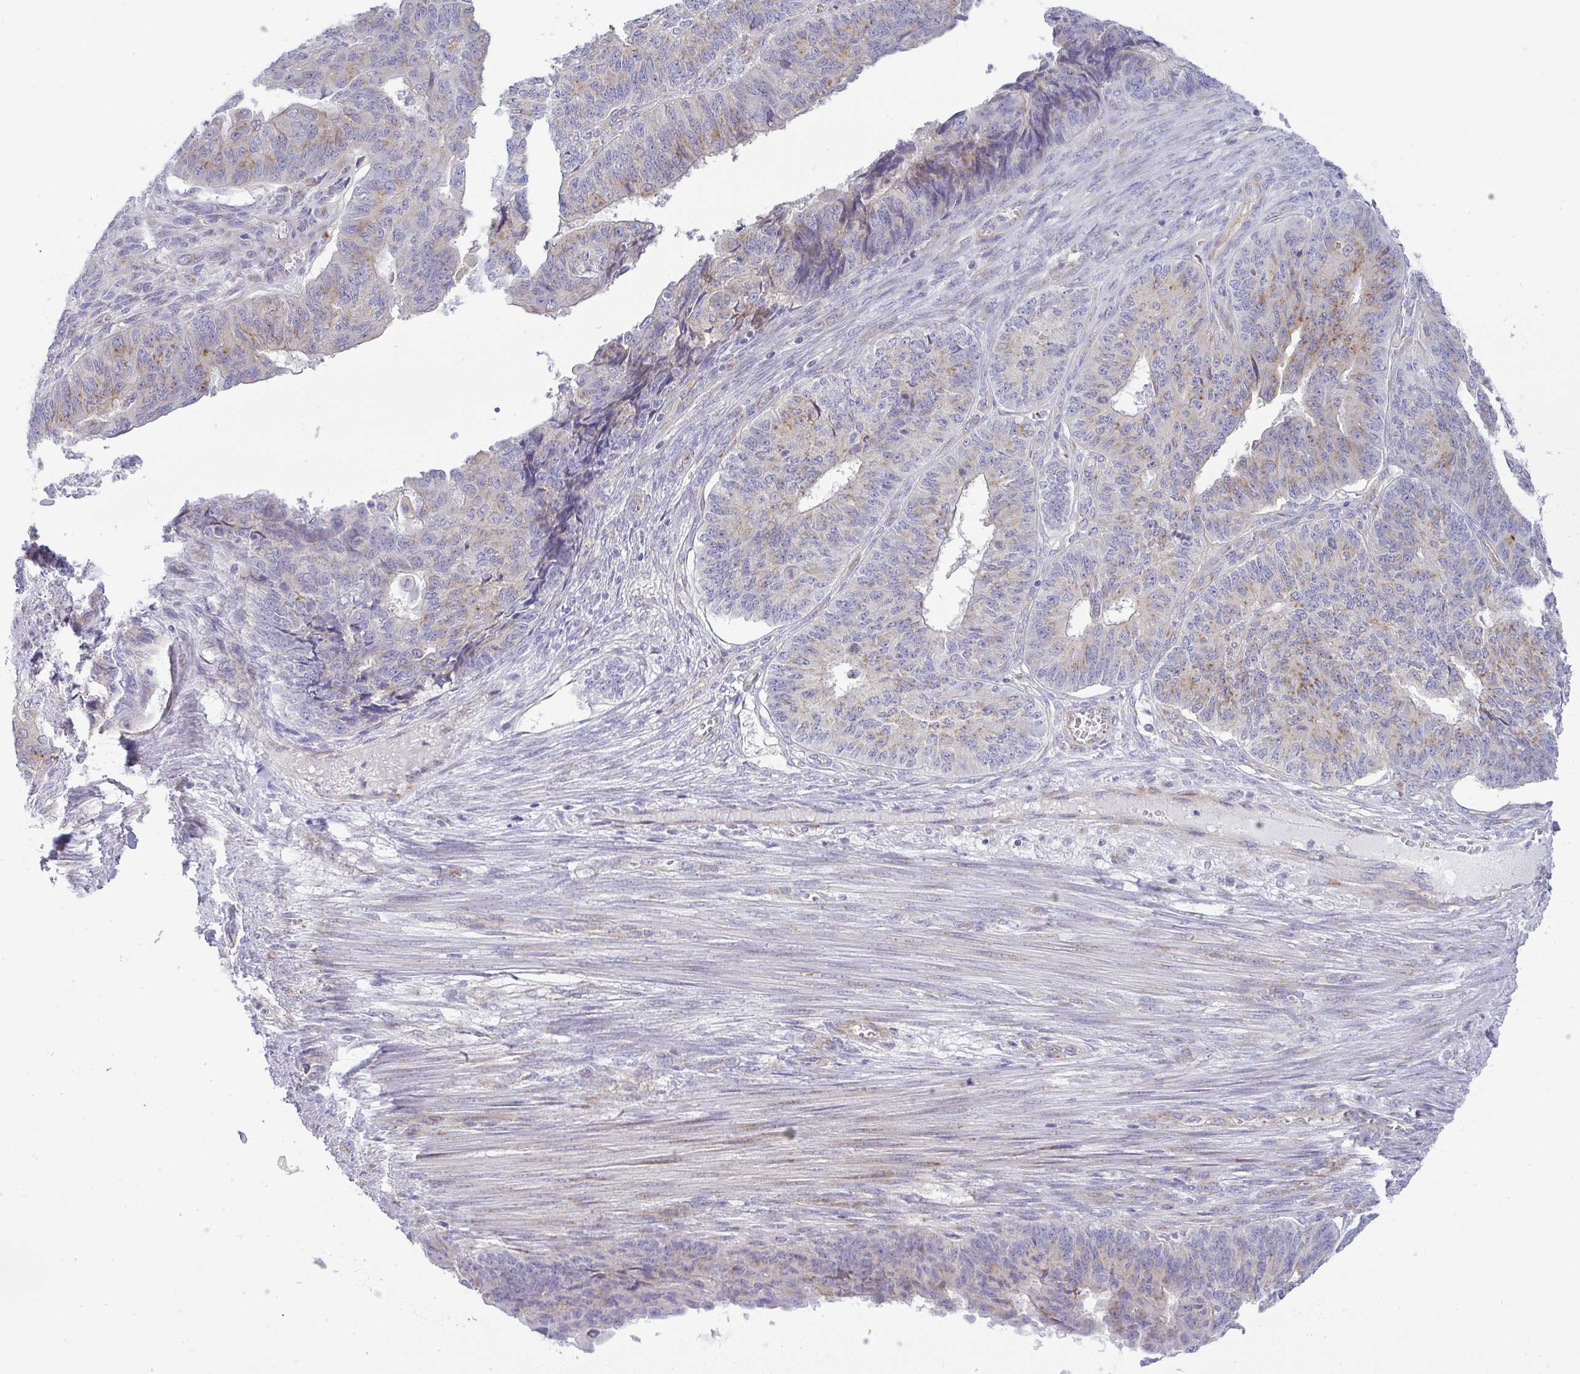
{"staining": {"intensity": "moderate", "quantity": "<25%", "location": "cytoplasmic/membranous"}, "tissue": "endometrial cancer", "cell_type": "Tumor cells", "image_type": "cancer", "snomed": [{"axis": "morphology", "description": "Adenocarcinoma, NOS"}, {"axis": "topography", "description": "Endometrium"}], "caption": "Protein analysis of endometrial cancer tissue shows moderate cytoplasmic/membranous expression in approximately <25% of tumor cells. The staining is performed using DAB (3,3'-diaminobenzidine) brown chromogen to label protein expression. The nuclei are counter-stained blue using hematoxylin.", "gene": "FAM177A1", "patient": {"sex": "female", "age": 32}}